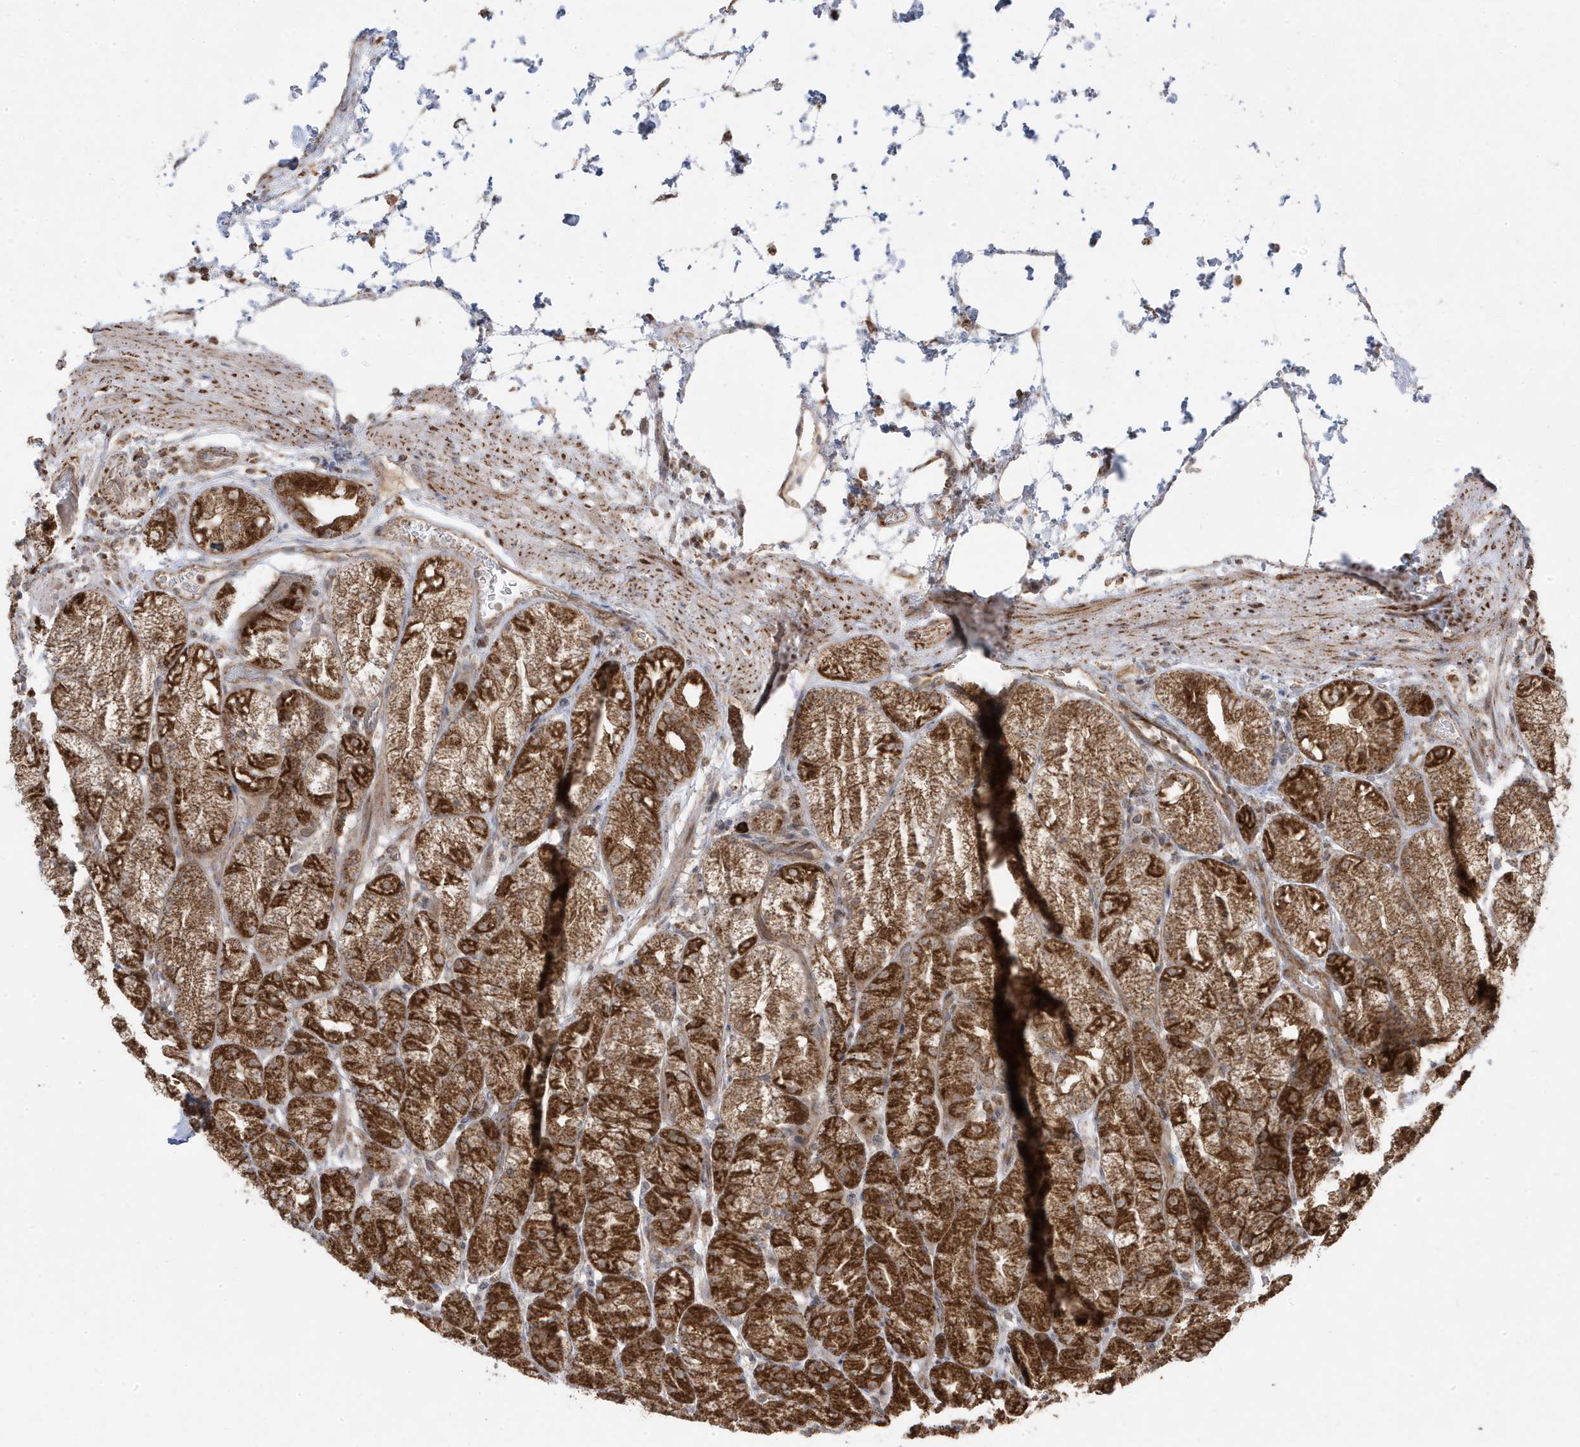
{"staining": {"intensity": "strong", "quantity": ">75%", "location": "cytoplasmic/membranous"}, "tissue": "stomach", "cell_type": "Glandular cells", "image_type": "normal", "snomed": [{"axis": "morphology", "description": "Normal tissue, NOS"}, {"axis": "topography", "description": "Stomach, upper"}], "caption": "Brown immunohistochemical staining in unremarkable human stomach displays strong cytoplasmic/membranous expression in approximately >75% of glandular cells.", "gene": "CLUAP1", "patient": {"sex": "male", "age": 48}}